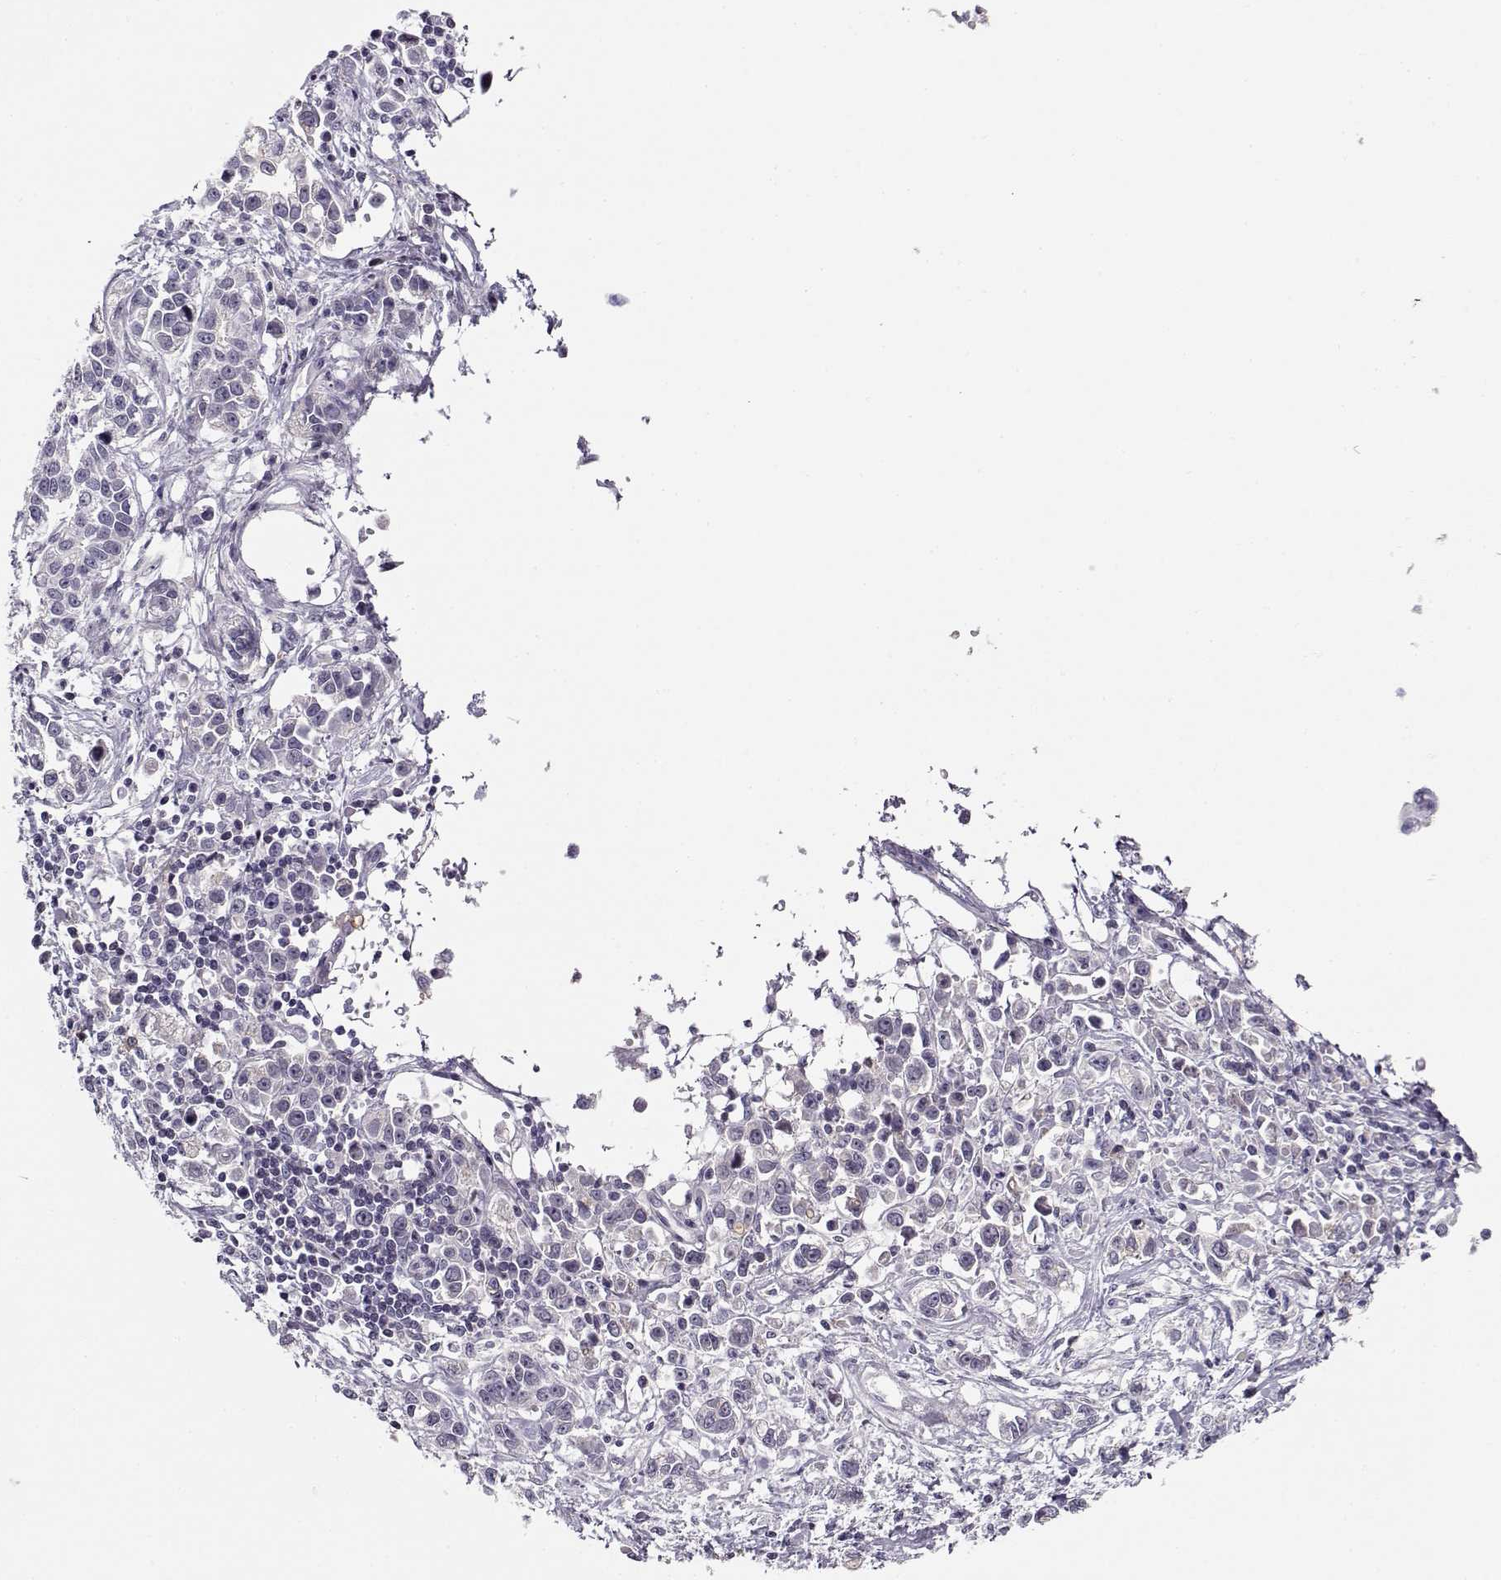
{"staining": {"intensity": "negative", "quantity": "none", "location": "none"}, "tissue": "stomach cancer", "cell_type": "Tumor cells", "image_type": "cancer", "snomed": [{"axis": "morphology", "description": "Adenocarcinoma, NOS"}, {"axis": "topography", "description": "Stomach"}], "caption": "A high-resolution image shows immunohistochemistry (IHC) staining of stomach cancer (adenocarcinoma), which reveals no significant expression in tumor cells.", "gene": "CRX", "patient": {"sex": "male", "age": 93}}